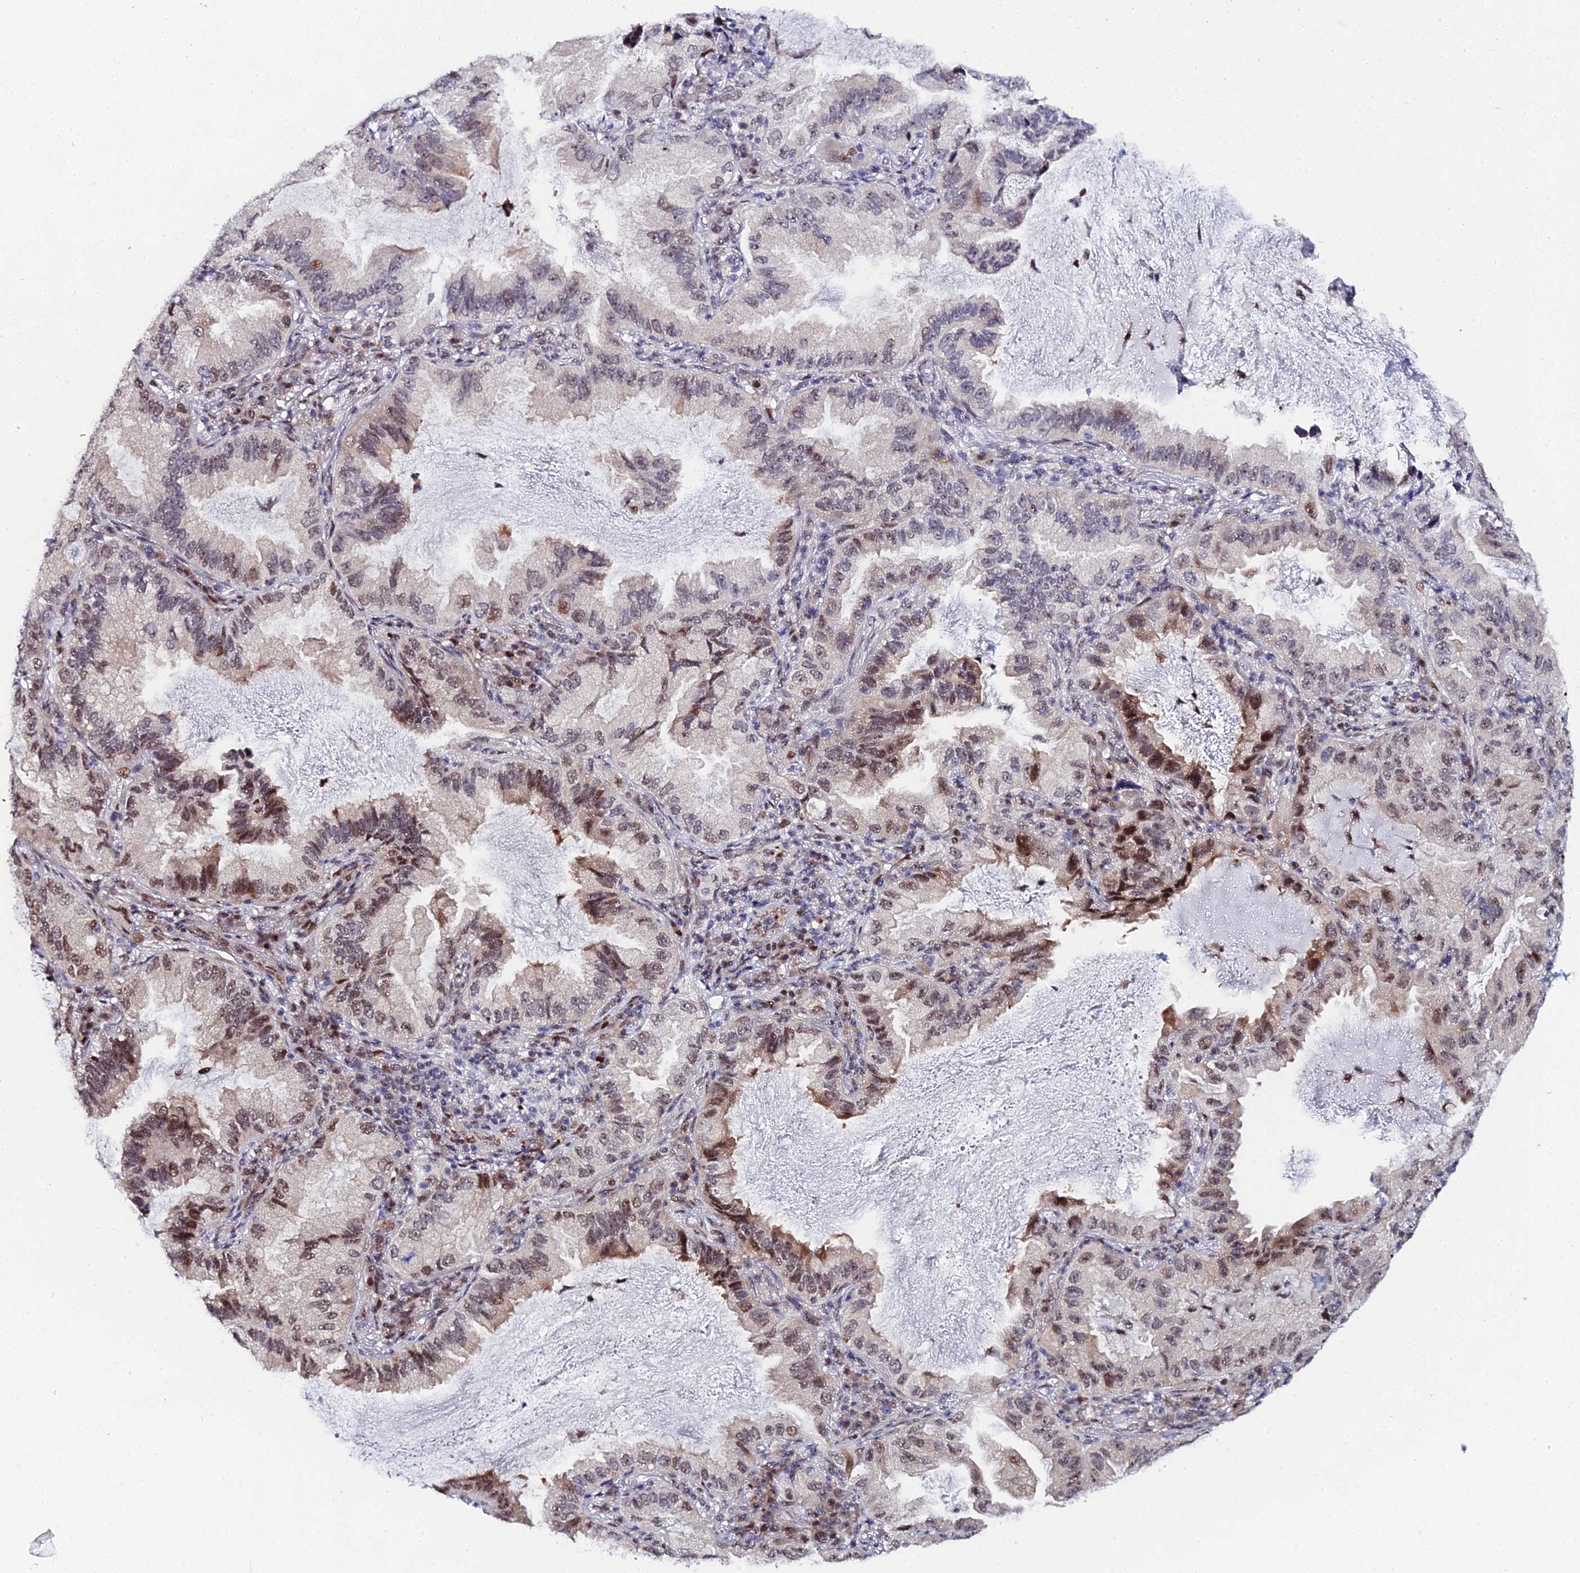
{"staining": {"intensity": "moderate", "quantity": "25%-75%", "location": "nuclear"}, "tissue": "lung cancer", "cell_type": "Tumor cells", "image_type": "cancer", "snomed": [{"axis": "morphology", "description": "Adenocarcinoma, NOS"}, {"axis": "topography", "description": "Lung"}], "caption": "A brown stain highlights moderate nuclear expression of a protein in human lung cancer (adenocarcinoma) tumor cells.", "gene": "TIFA", "patient": {"sex": "female", "age": 69}}